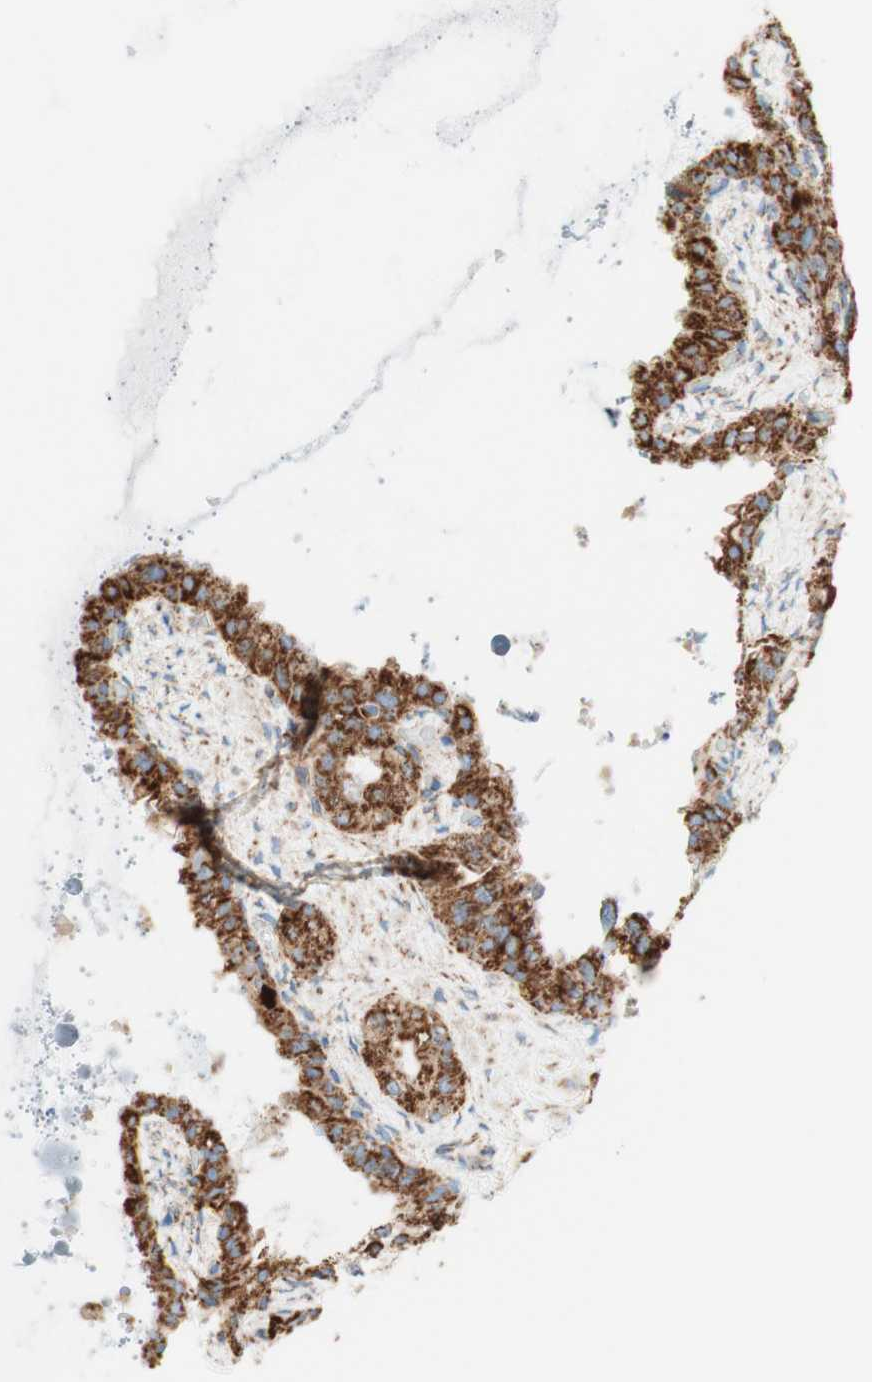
{"staining": {"intensity": "strong", "quantity": ">75%", "location": "cytoplasmic/membranous"}, "tissue": "seminal vesicle", "cell_type": "Glandular cells", "image_type": "normal", "snomed": [{"axis": "morphology", "description": "Normal tissue, NOS"}, {"axis": "topography", "description": "Seminal veicle"}], "caption": "Brown immunohistochemical staining in unremarkable human seminal vesicle displays strong cytoplasmic/membranous expression in about >75% of glandular cells.", "gene": "TOMM20", "patient": {"sex": "male", "age": 68}}